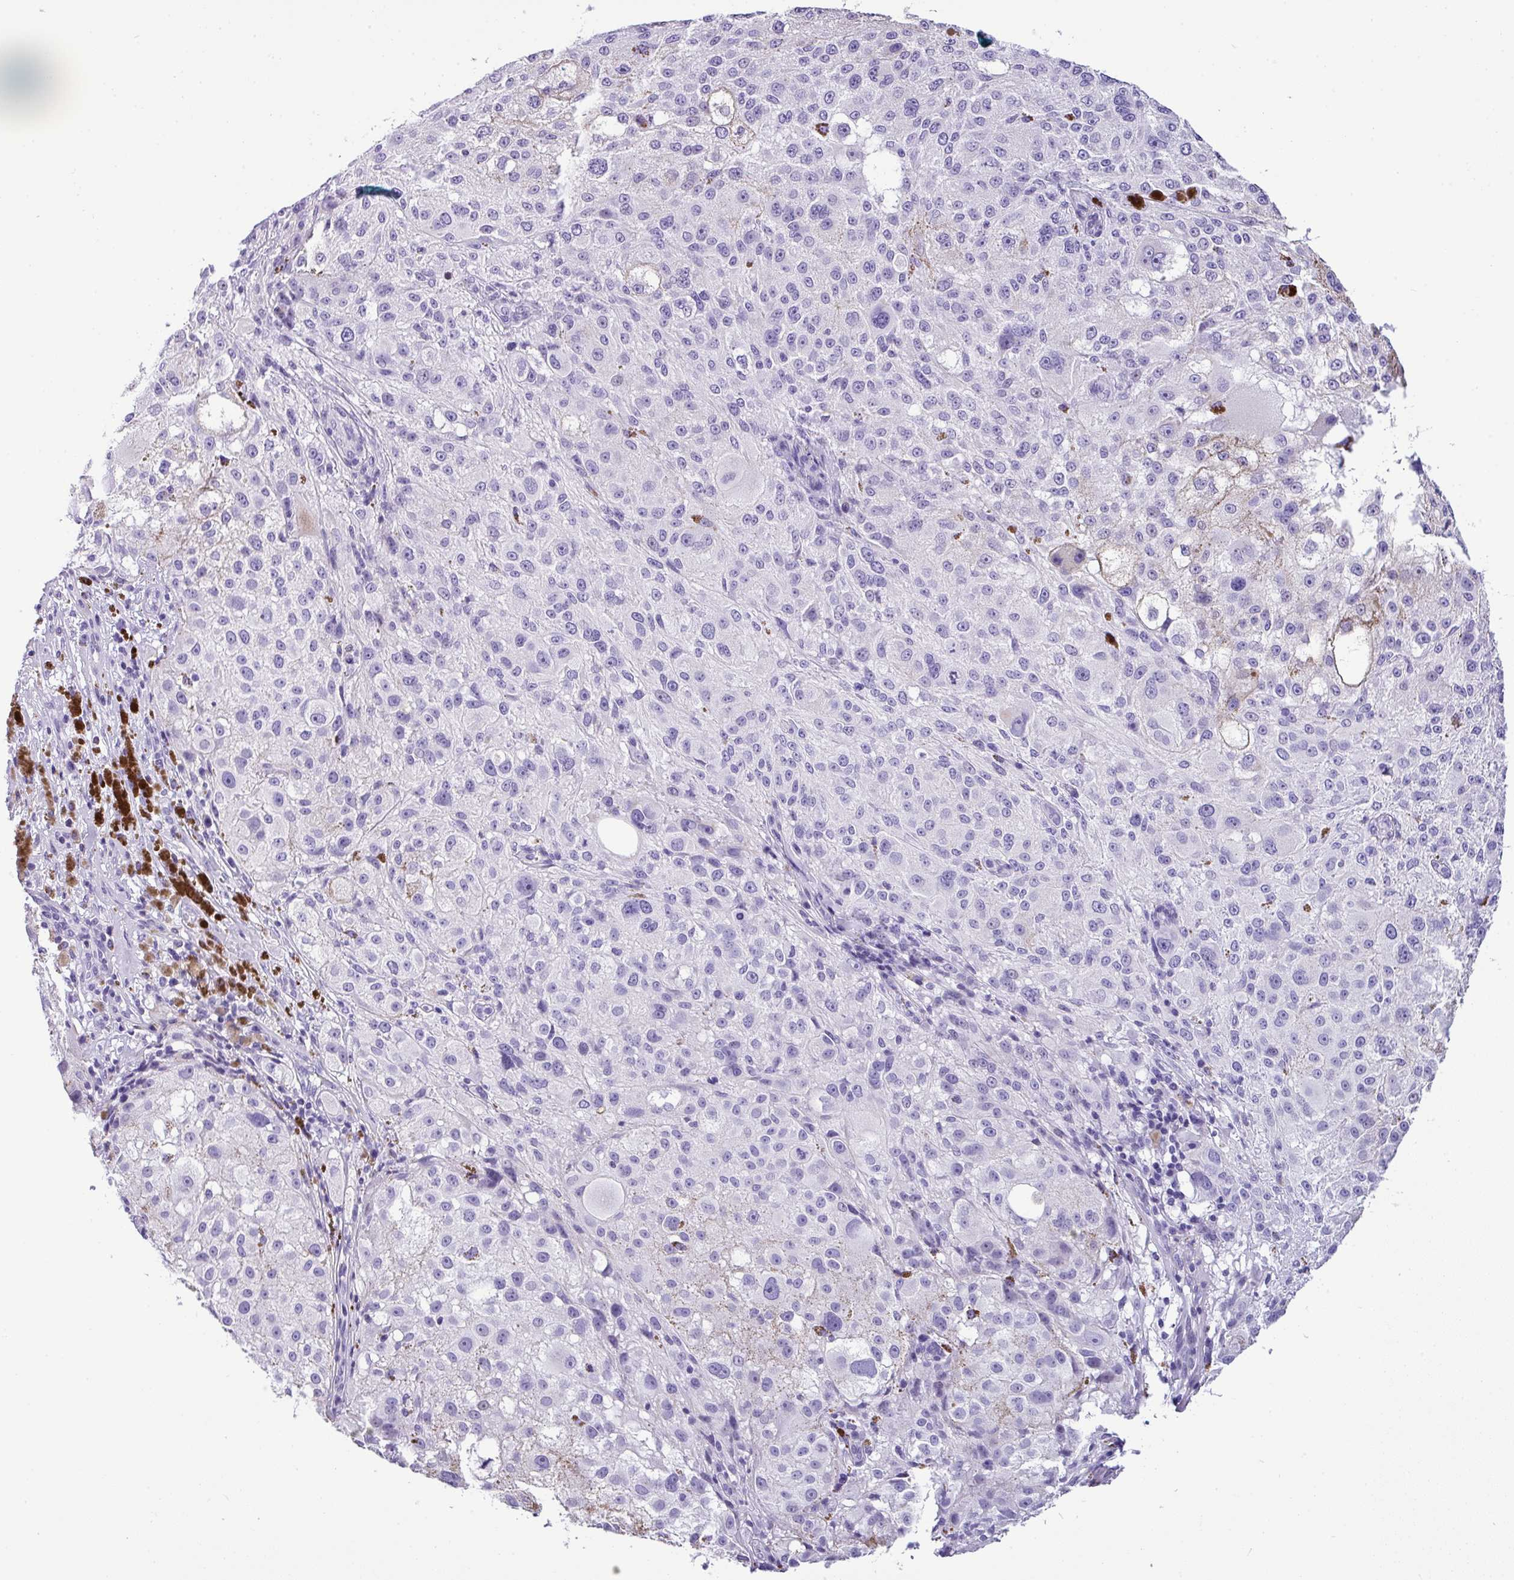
{"staining": {"intensity": "negative", "quantity": "none", "location": "none"}, "tissue": "melanoma", "cell_type": "Tumor cells", "image_type": "cancer", "snomed": [{"axis": "morphology", "description": "Necrosis, NOS"}, {"axis": "morphology", "description": "Malignant melanoma, NOS"}, {"axis": "topography", "description": "Skin"}], "caption": "This is a micrograph of immunohistochemistry staining of malignant melanoma, which shows no positivity in tumor cells.", "gene": "MUC21", "patient": {"sex": "female", "age": 87}}